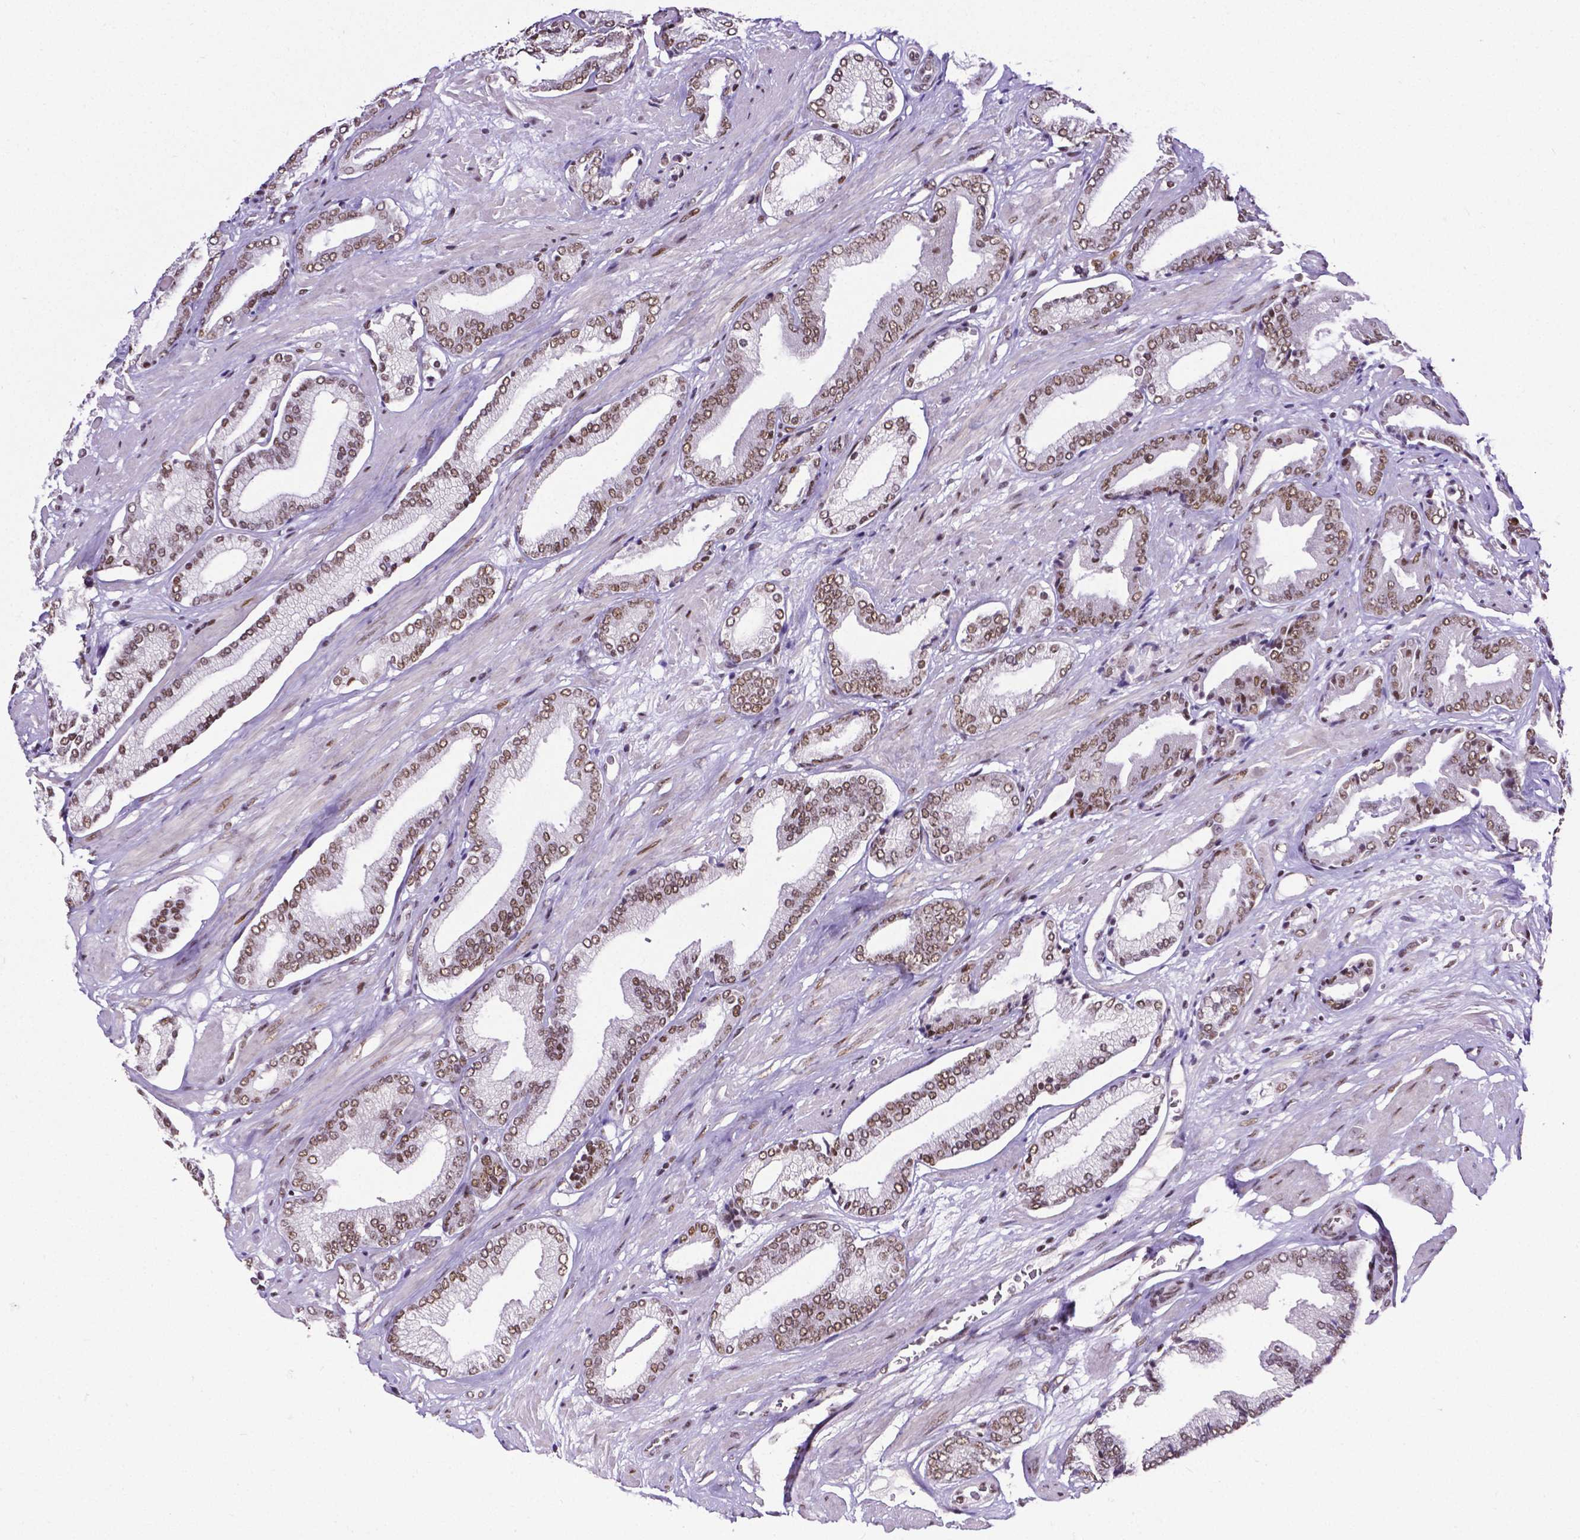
{"staining": {"intensity": "moderate", "quantity": ">75%", "location": "nuclear"}, "tissue": "prostate cancer", "cell_type": "Tumor cells", "image_type": "cancer", "snomed": [{"axis": "morphology", "description": "Adenocarcinoma, High grade"}, {"axis": "topography", "description": "Prostate"}], "caption": "This photomicrograph exhibits immunohistochemistry staining of prostate cancer, with medium moderate nuclear positivity in about >75% of tumor cells.", "gene": "REST", "patient": {"sex": "male", "age": 56}}